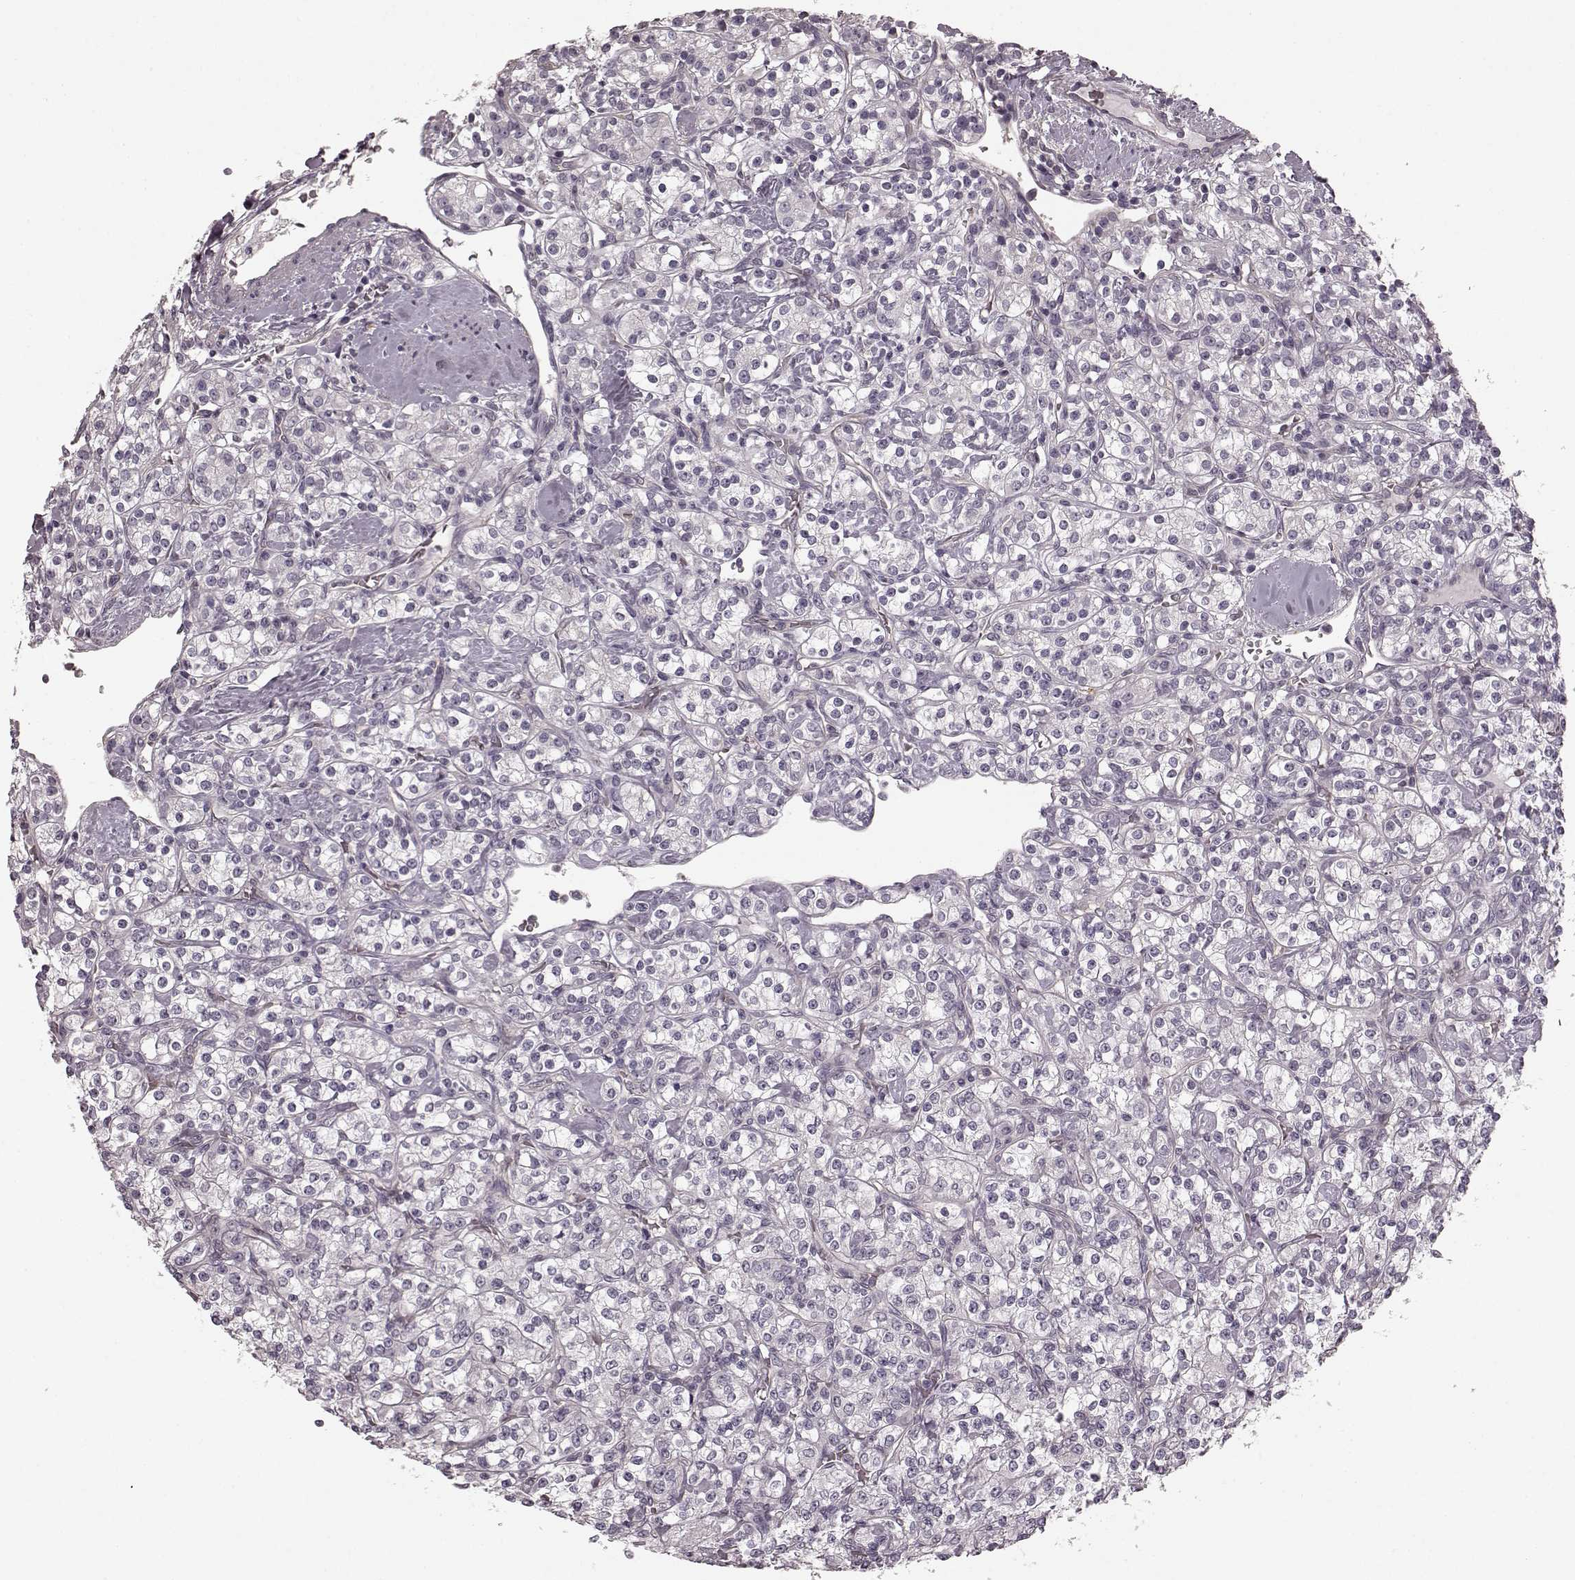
{"staining": {"intensity": "negative", "quantity": "none", "location": "none"}, "tissue": "renal cancer", "cell_type": "Tumor cells", "image_type": "cancer", "snomed": [{"axis": "morphology", "description": "Adenocarcinoma, NOS"}, {"axis": "topography", "description": "Kidney"}], "caption": "High power microscopy histopathology image of an immunohistochemistry photomicrograph of renal cancer (adenocarcinoma), revealing no significant staining in tumor cells.", "gene": "PRKCE", "patient": {"sex": "male", "age": 77}}